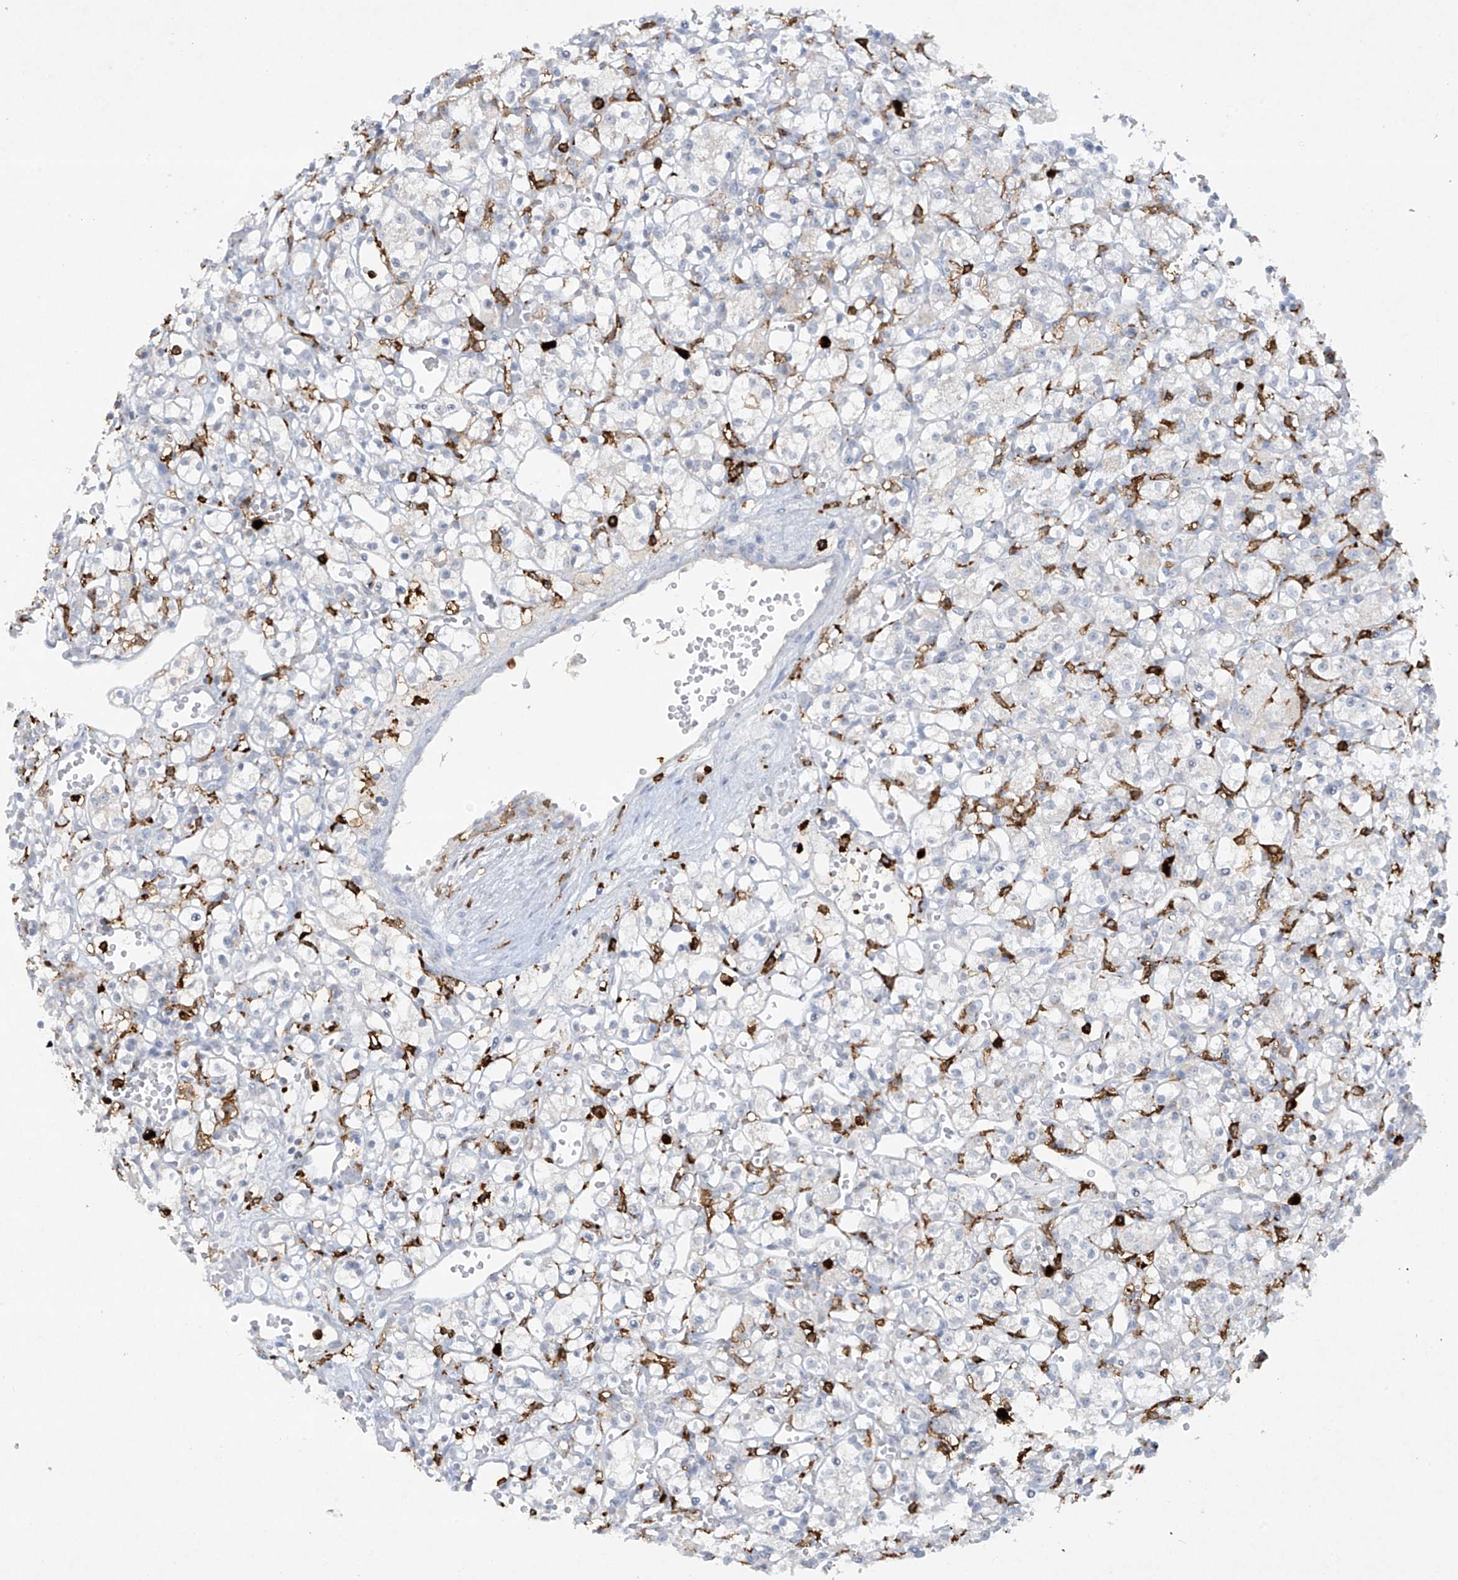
{"staining": {"intensity": "negative", "quantity": "none", "location": "none"}, "tissue": "renal cancer", "cell_type": "Tumor cells", "image_type": "cancer", "snomed": [{"axis": "morphology", "description": "Adenocarcinoma, NOS"}, {"axis": "topography", "description": "Kidney"}], "caption": "Immunohistochemical staining of human adenocarcinoma (renal) reveals no significant positivity in tumor cells.", "gene": "FCGR3A", "patient": {"sex": "female", "age": 59}}